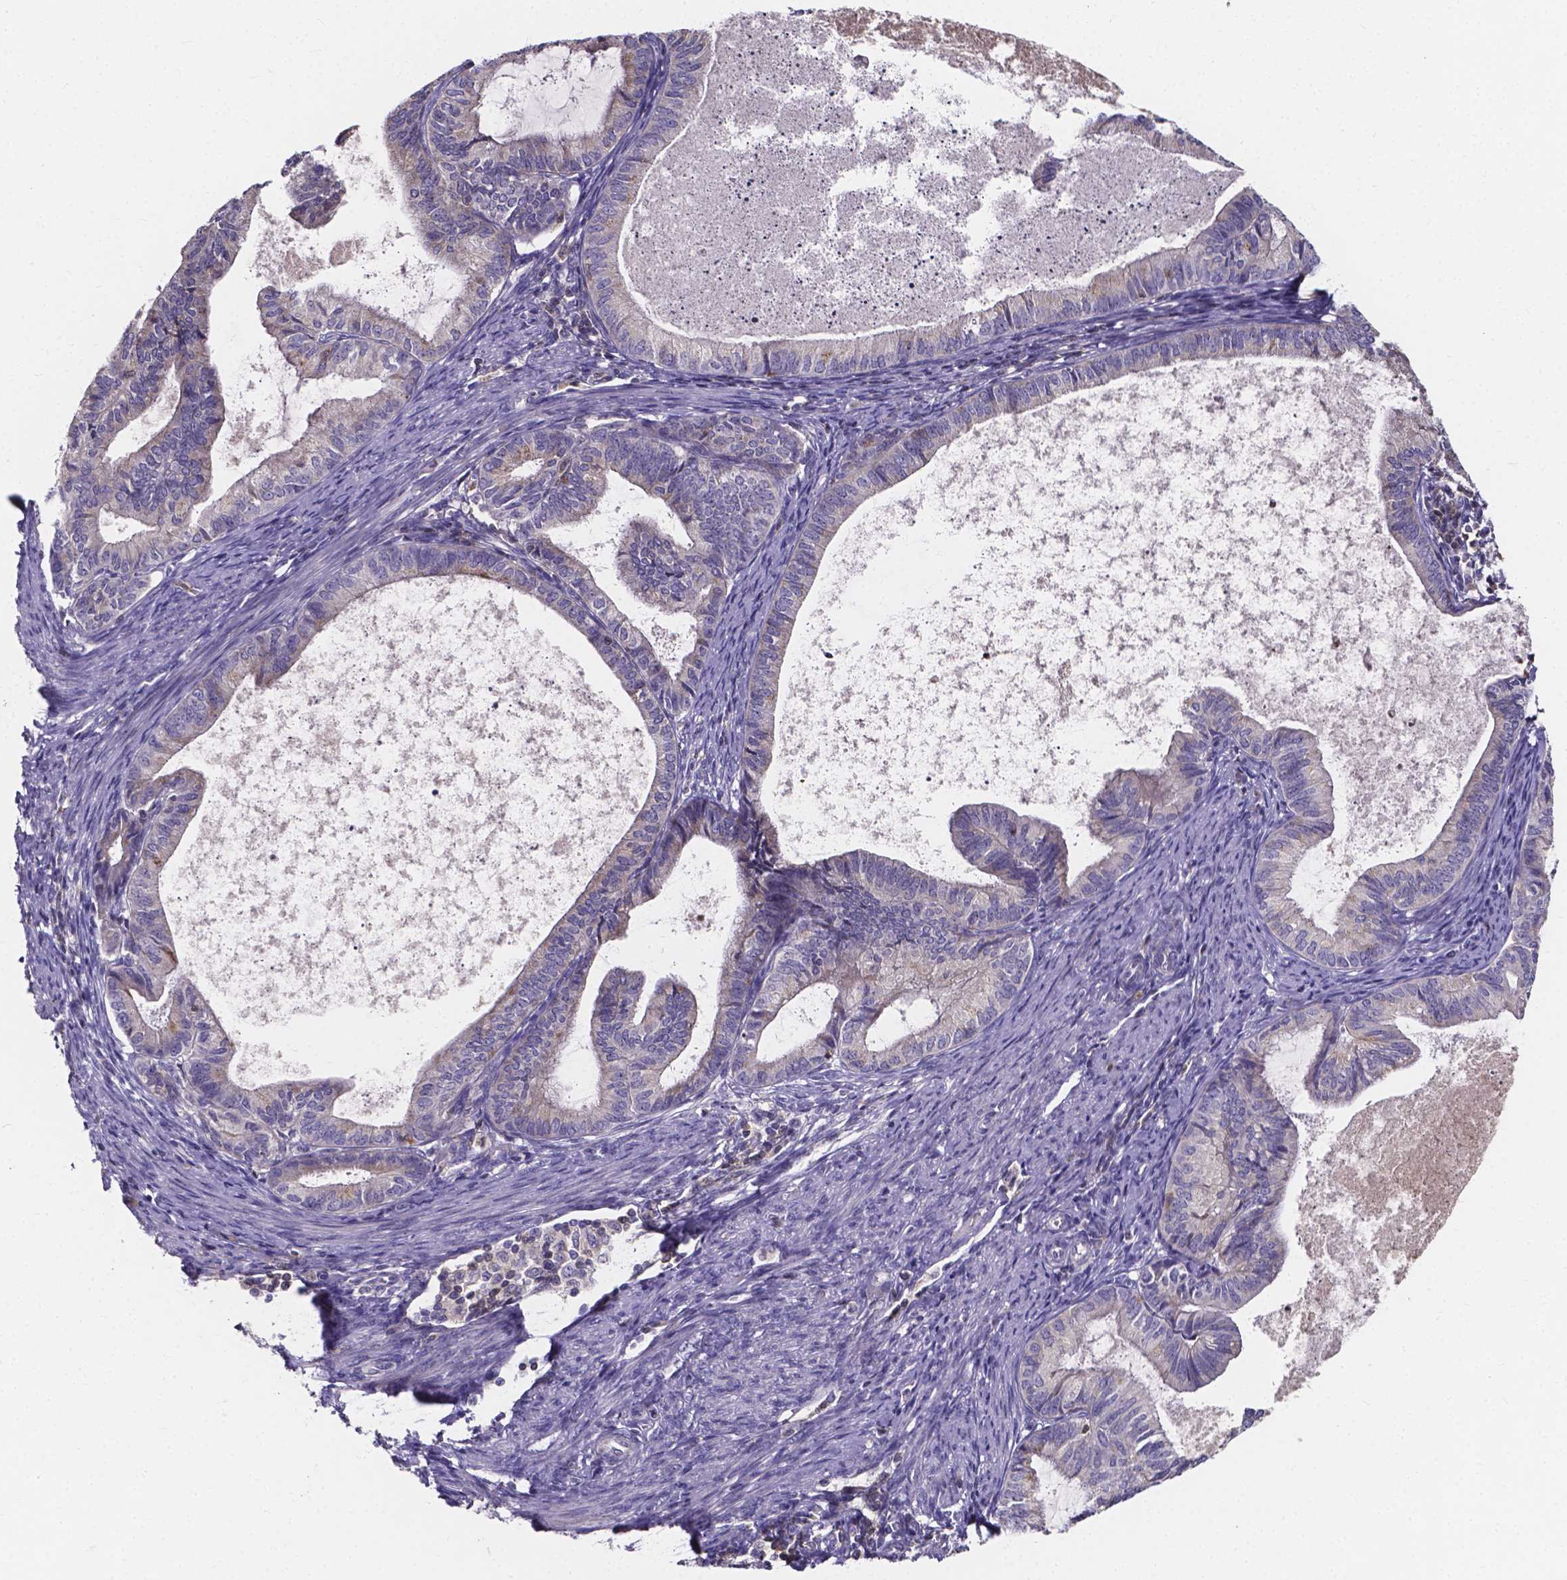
{"staining": {"intensity": "weak", "quantity": "<25%", "location": "cytoplasmic/membranous"}, "tissue": "endometrial cancer", "cell_type": "Tumor cells", "image_type": "cancer", "snomed": [{"axis": "morphology", "description": "Adenocarcinoma, NOS"}, {"axis": "topography", "description": "Endometrium"}], "caption": "Histopathology image shows no significant protein positivity in tumor cells of endometrial cancer.", "gene": "THEMIS", "patient": {"sex": "female", "age": 86}}